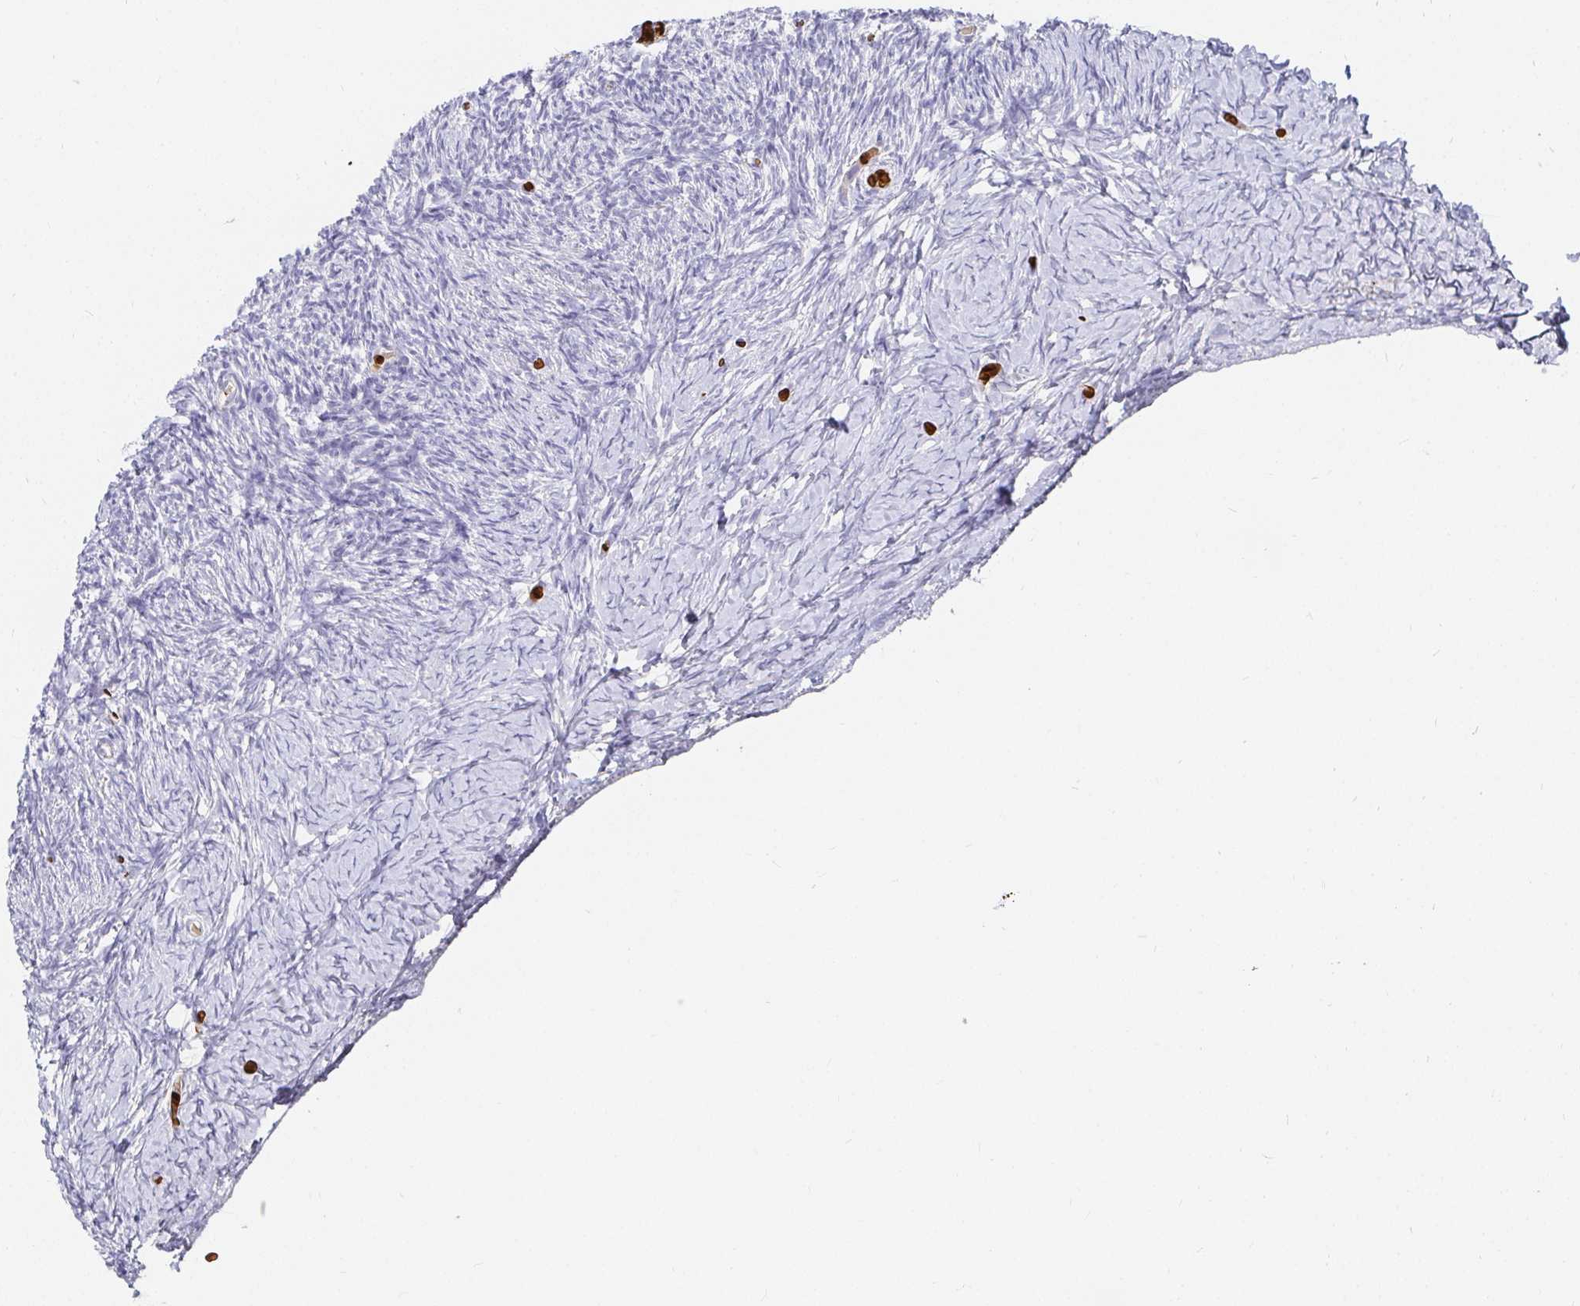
{"staining": {"intensity": "negative", "quantity": "none", "location": "none"}, "tissue": "ovary", "cell_type": "Ovarian stroma cells", "image_type": "normal", "snomed": [{"axis": "morphology", "description": "Normal tissue, NOS"}, {"axis": "topography", "description": "Ovary"}], "caption": "Ovarian stroma cells are negative for protein expression in normal human ovary. (IHC, brightfield microscopy, high magnification).", "gene": "FGF21", "patient": {"sex": "female", "age": 39}}